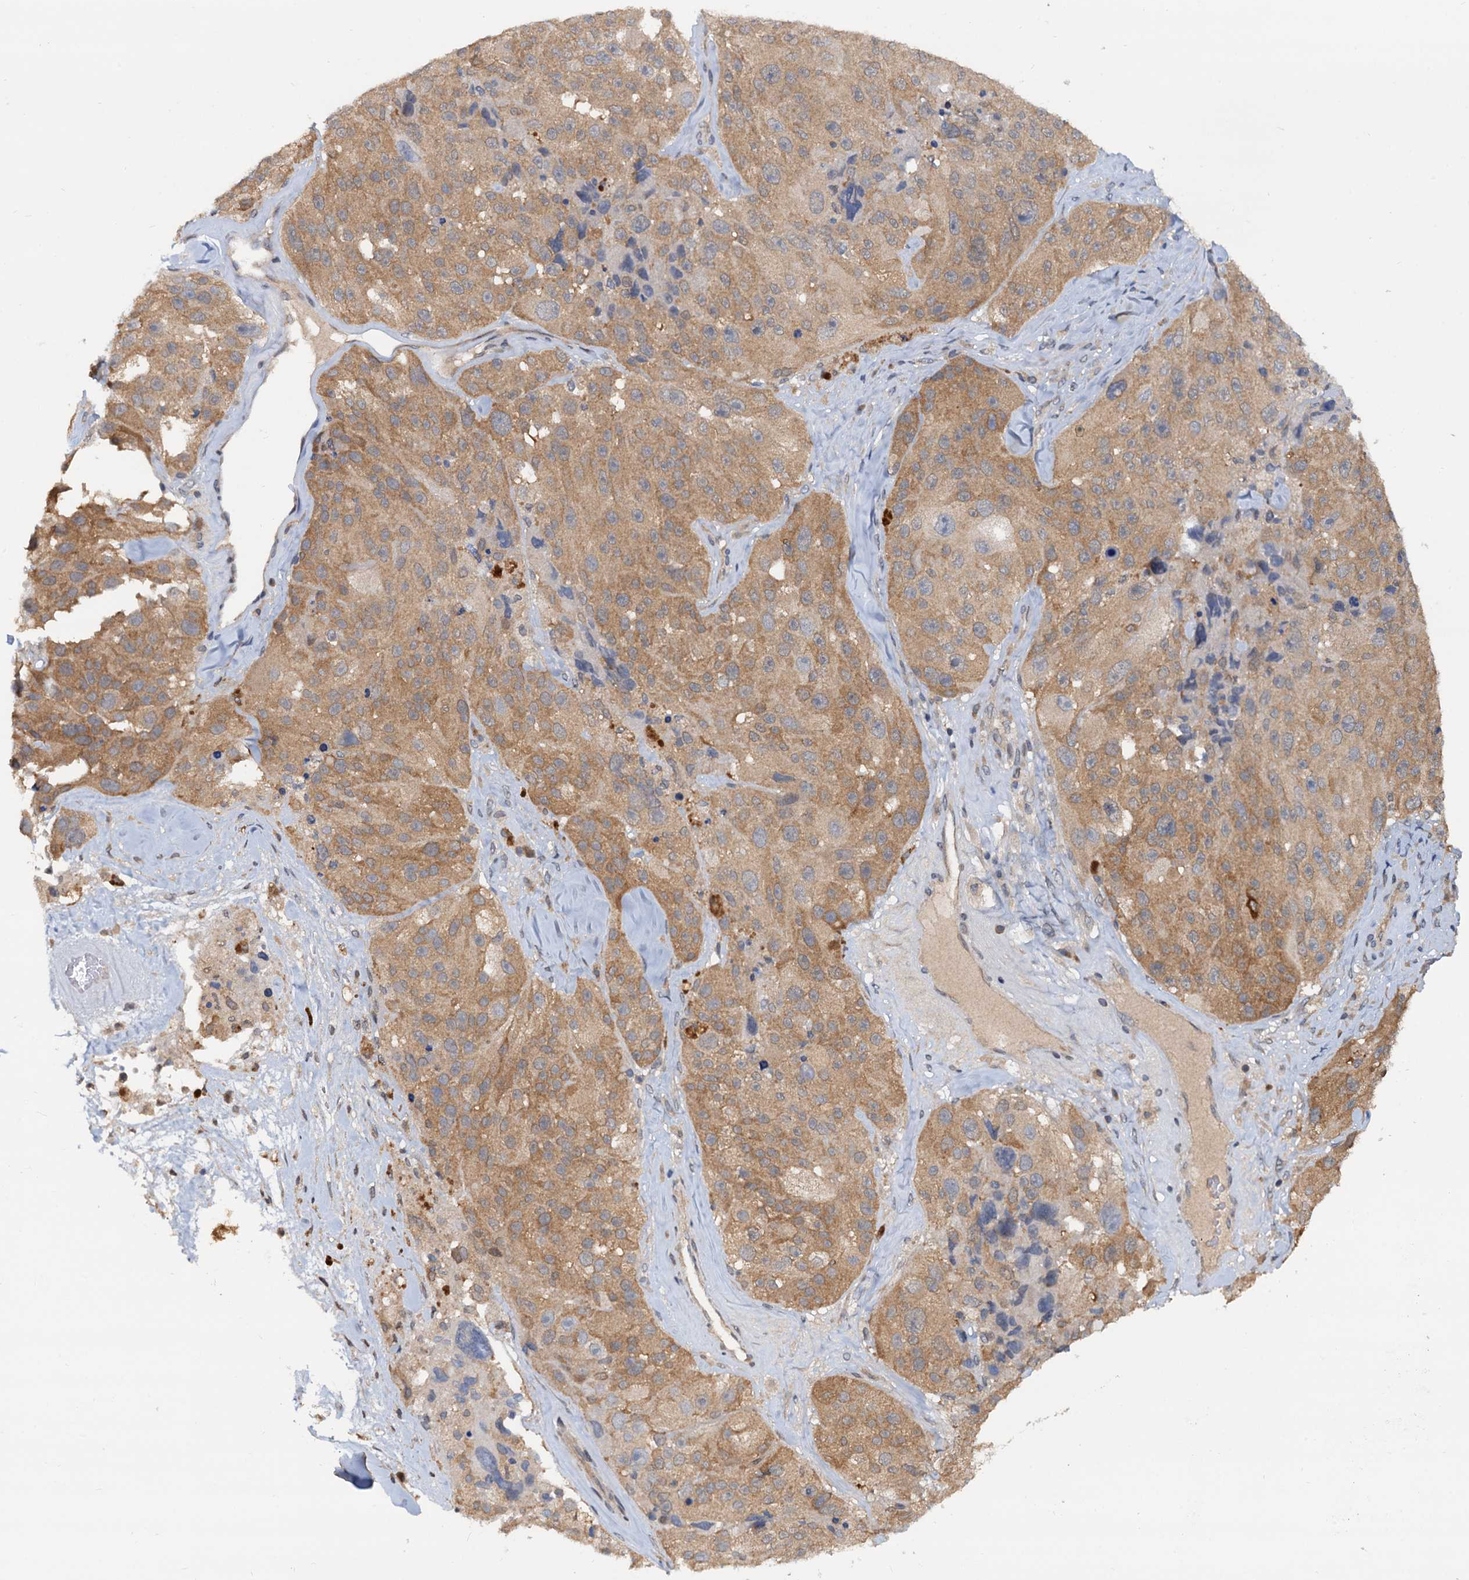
{"staining": {"intensity": "moderate", "quantity": ">75%", "location": "cytoplasmic/membranous"}, "tissue": "melanoma", "cell_type": "Tumor cells", "image_type": "cancer", "snomed": [{"axis": "morphology", "description": "Malignant melanoma, Metastatic site"}, {"axis": "topography", "description": "Lymph node"}], "caption": "Tumor cells display medium levels of moderate cytoplasmic/membranous staining in about >75% of cells in human malignant melanoma (metastatic site).", "gene": "PTGES3", "patient": {"sex": "male", "age": 62}}